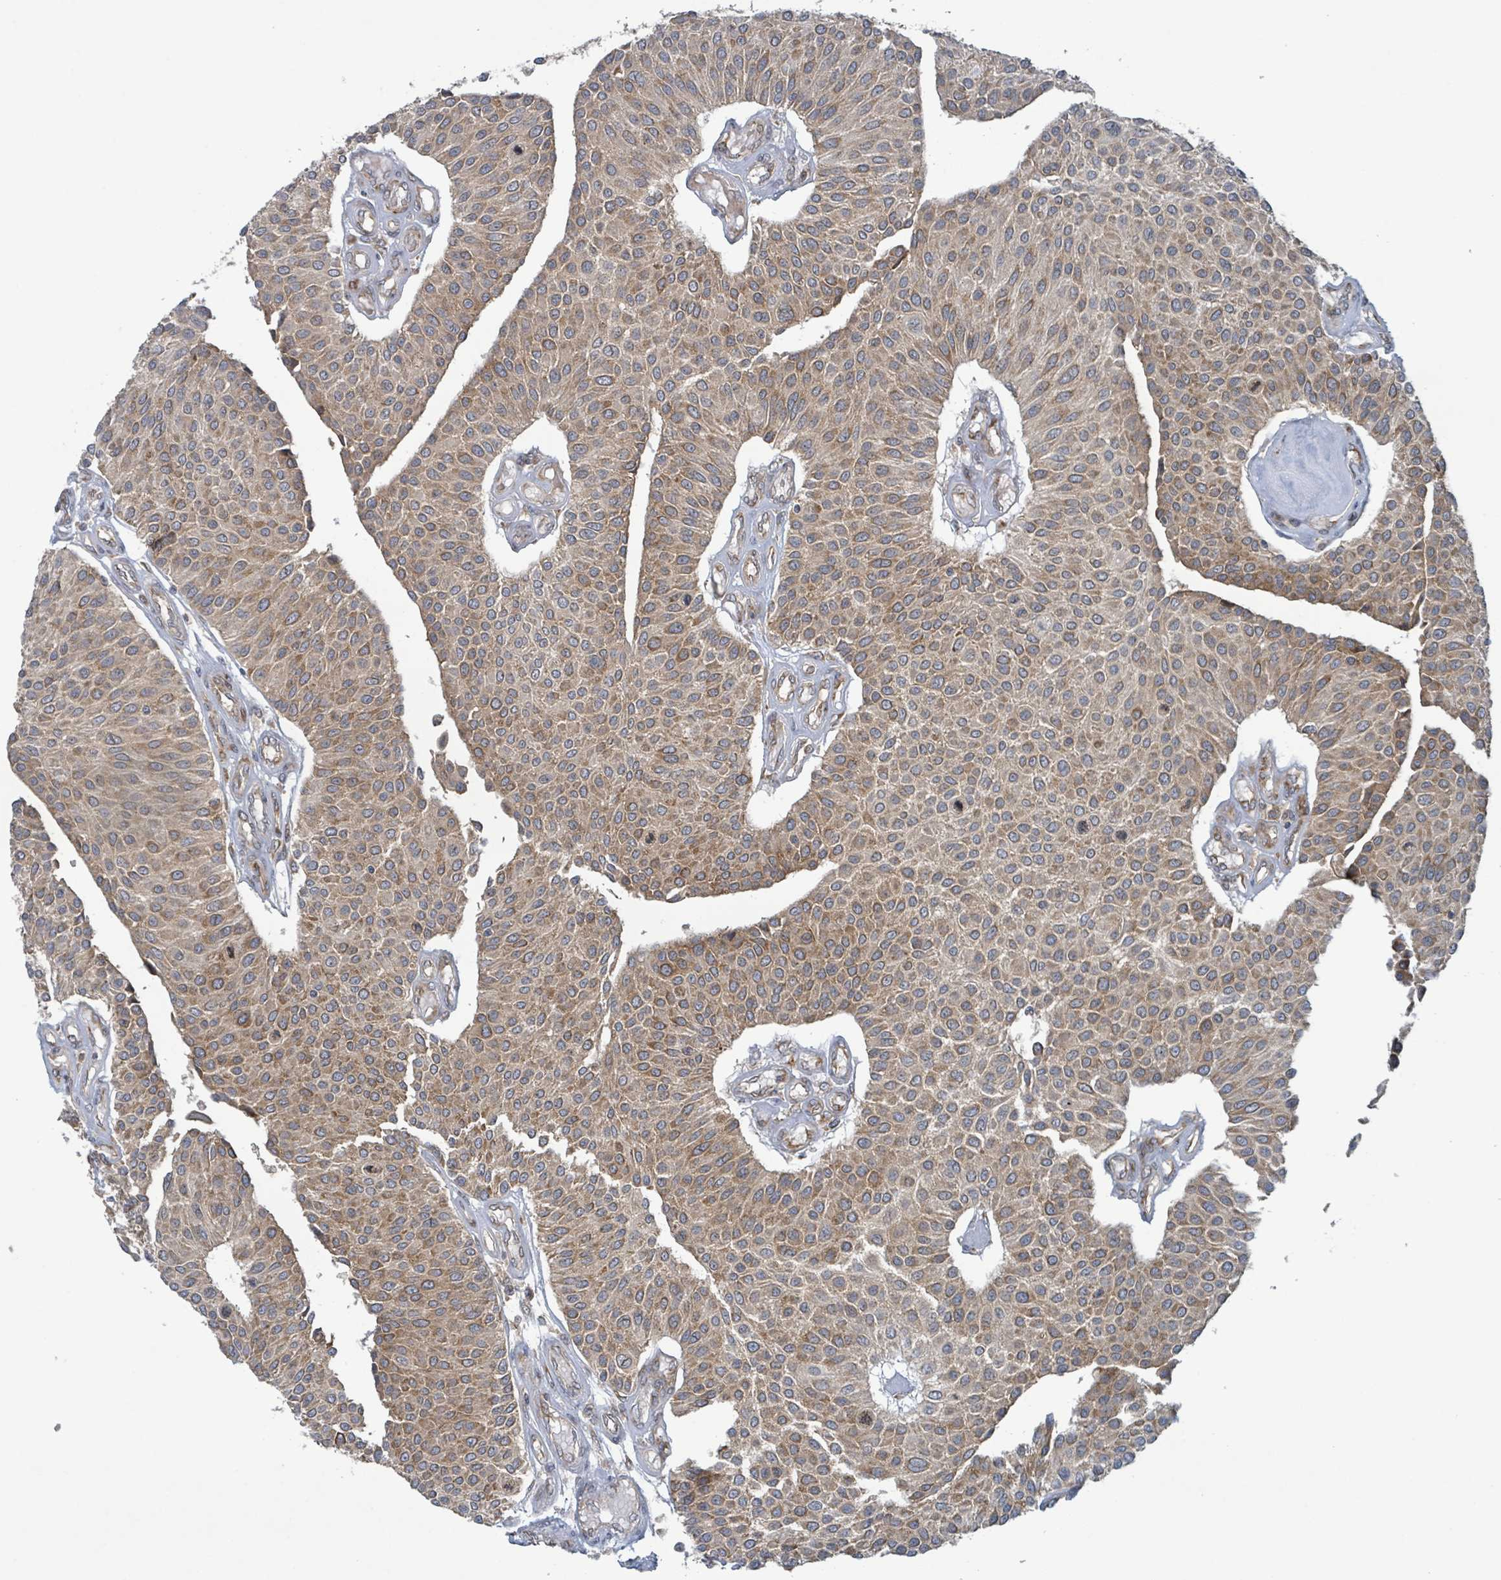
{"staining": {"intensity": "moderate", "quantity": ">75%", "location": "cytoplasmic/membranous"}, "tissue": "urothelial cancer", "cell_type": "Tumor cells", "image_type": "cancer", "snomed": [{"axis": "morphology", "description": "Urothelial carcinoma, NOS"}, {"axis": "topography", "description": "Urinary bladder"}], "caption": "Immunohistochemical staining of human transitional cell carcinoma reveals medium levels of moderate cytoplasmic/membranous expression in approximately >75% of tumor cells. Using DAB (brown) and hematoxylin (blue) stains, captured at high magnification using brightfield microscopy.", "gene": "OR51E1", "patient": {"sex": "male", "age": 55}}